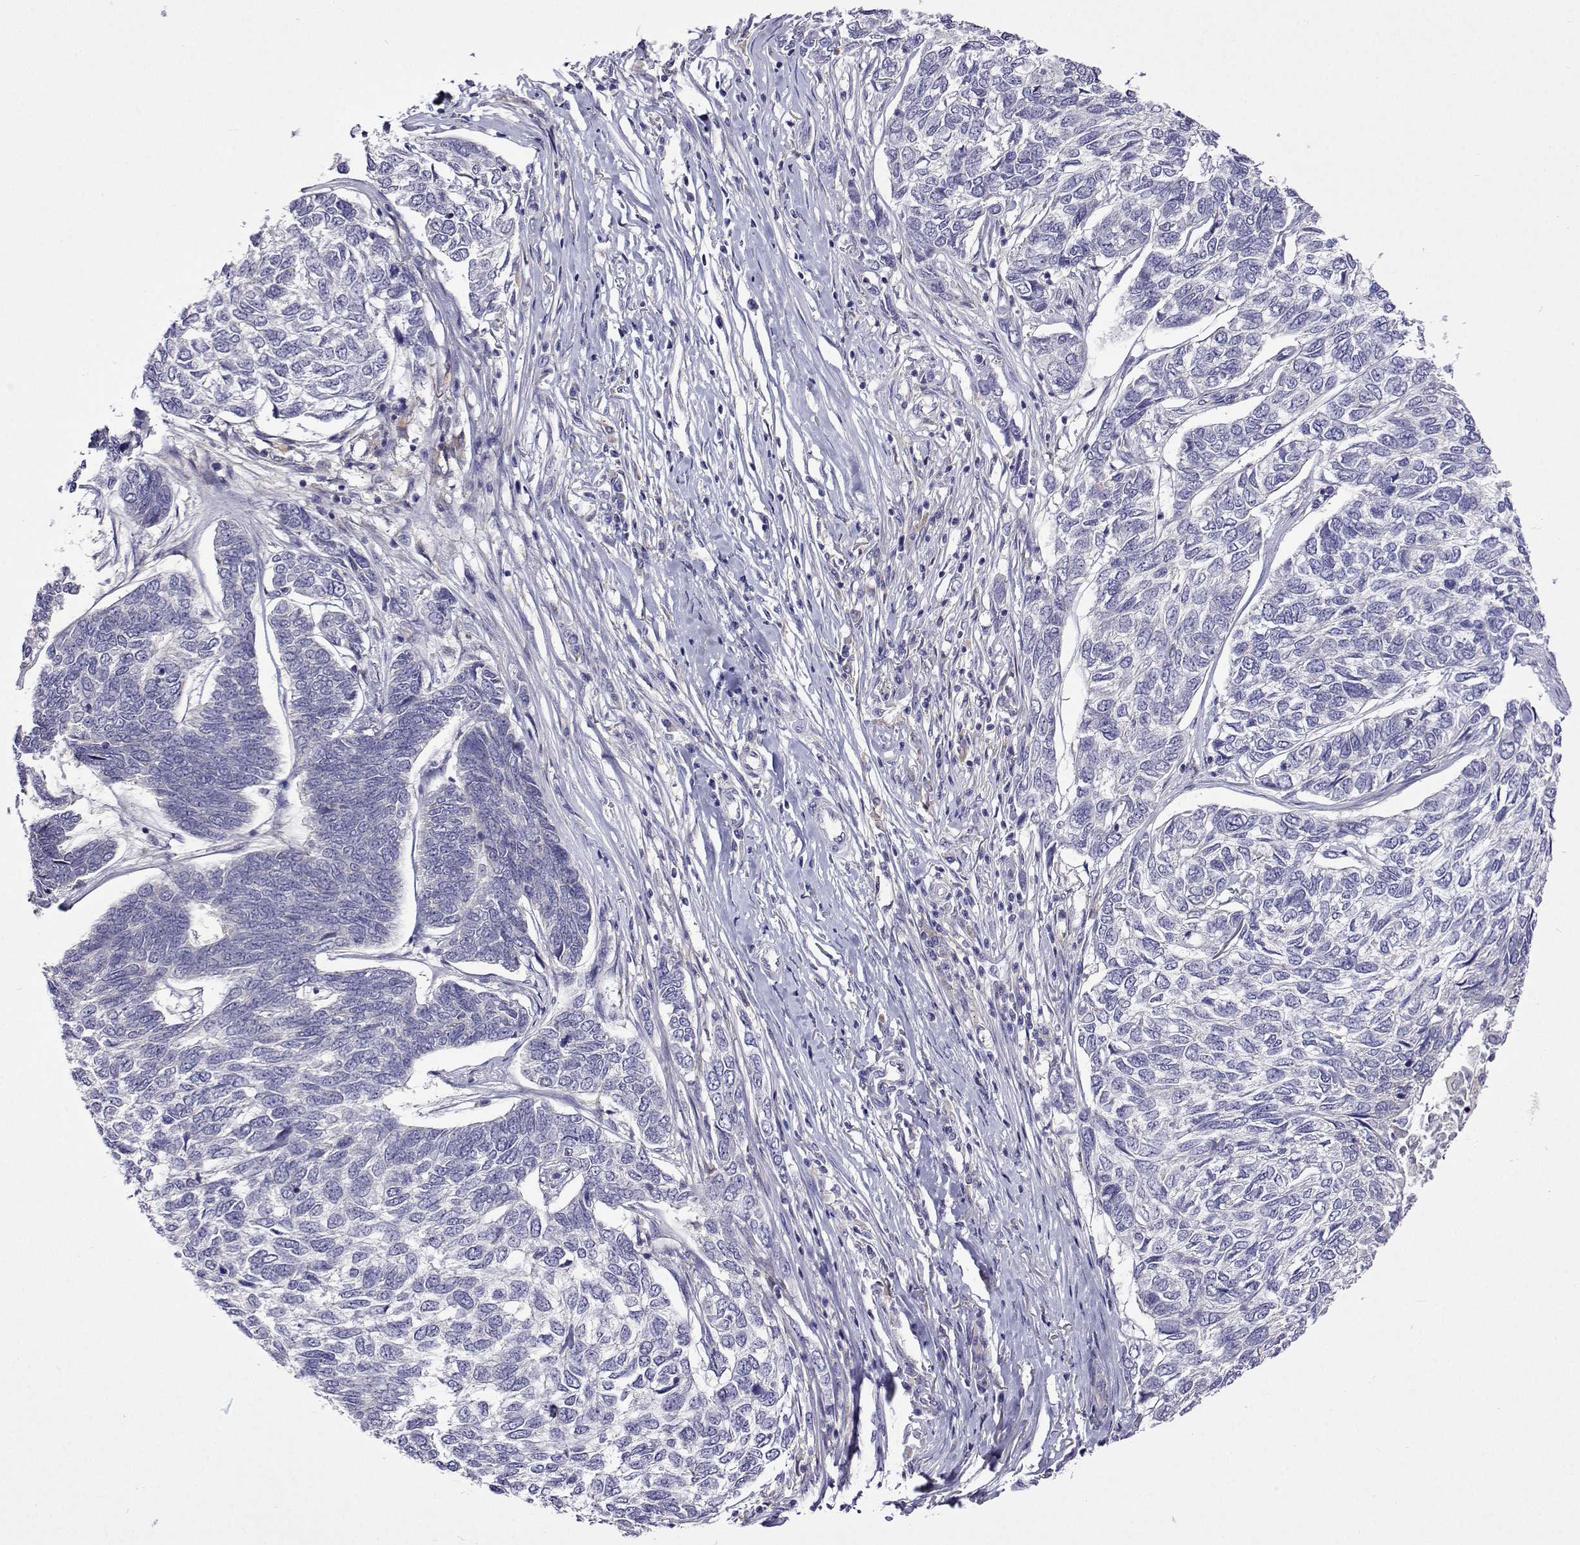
{"staining": {"intensity": "negative", "quantity": "none", "location": "none"}, "tissue": "skin cancer", "cell_type": "Tumor cells", "image_type": "cancer", "snomed": [{"axis": "morphology", "description": "Basal cell carcinoma"}, {"axis": "topography", "description": "Skin"}], "caption": "Immunohistochemical staining of human skin cancer demonstrates no significant positivity in tumor cells.", "gene": "SULT2A1", "patient": {"sex": "female", "age": 65}}